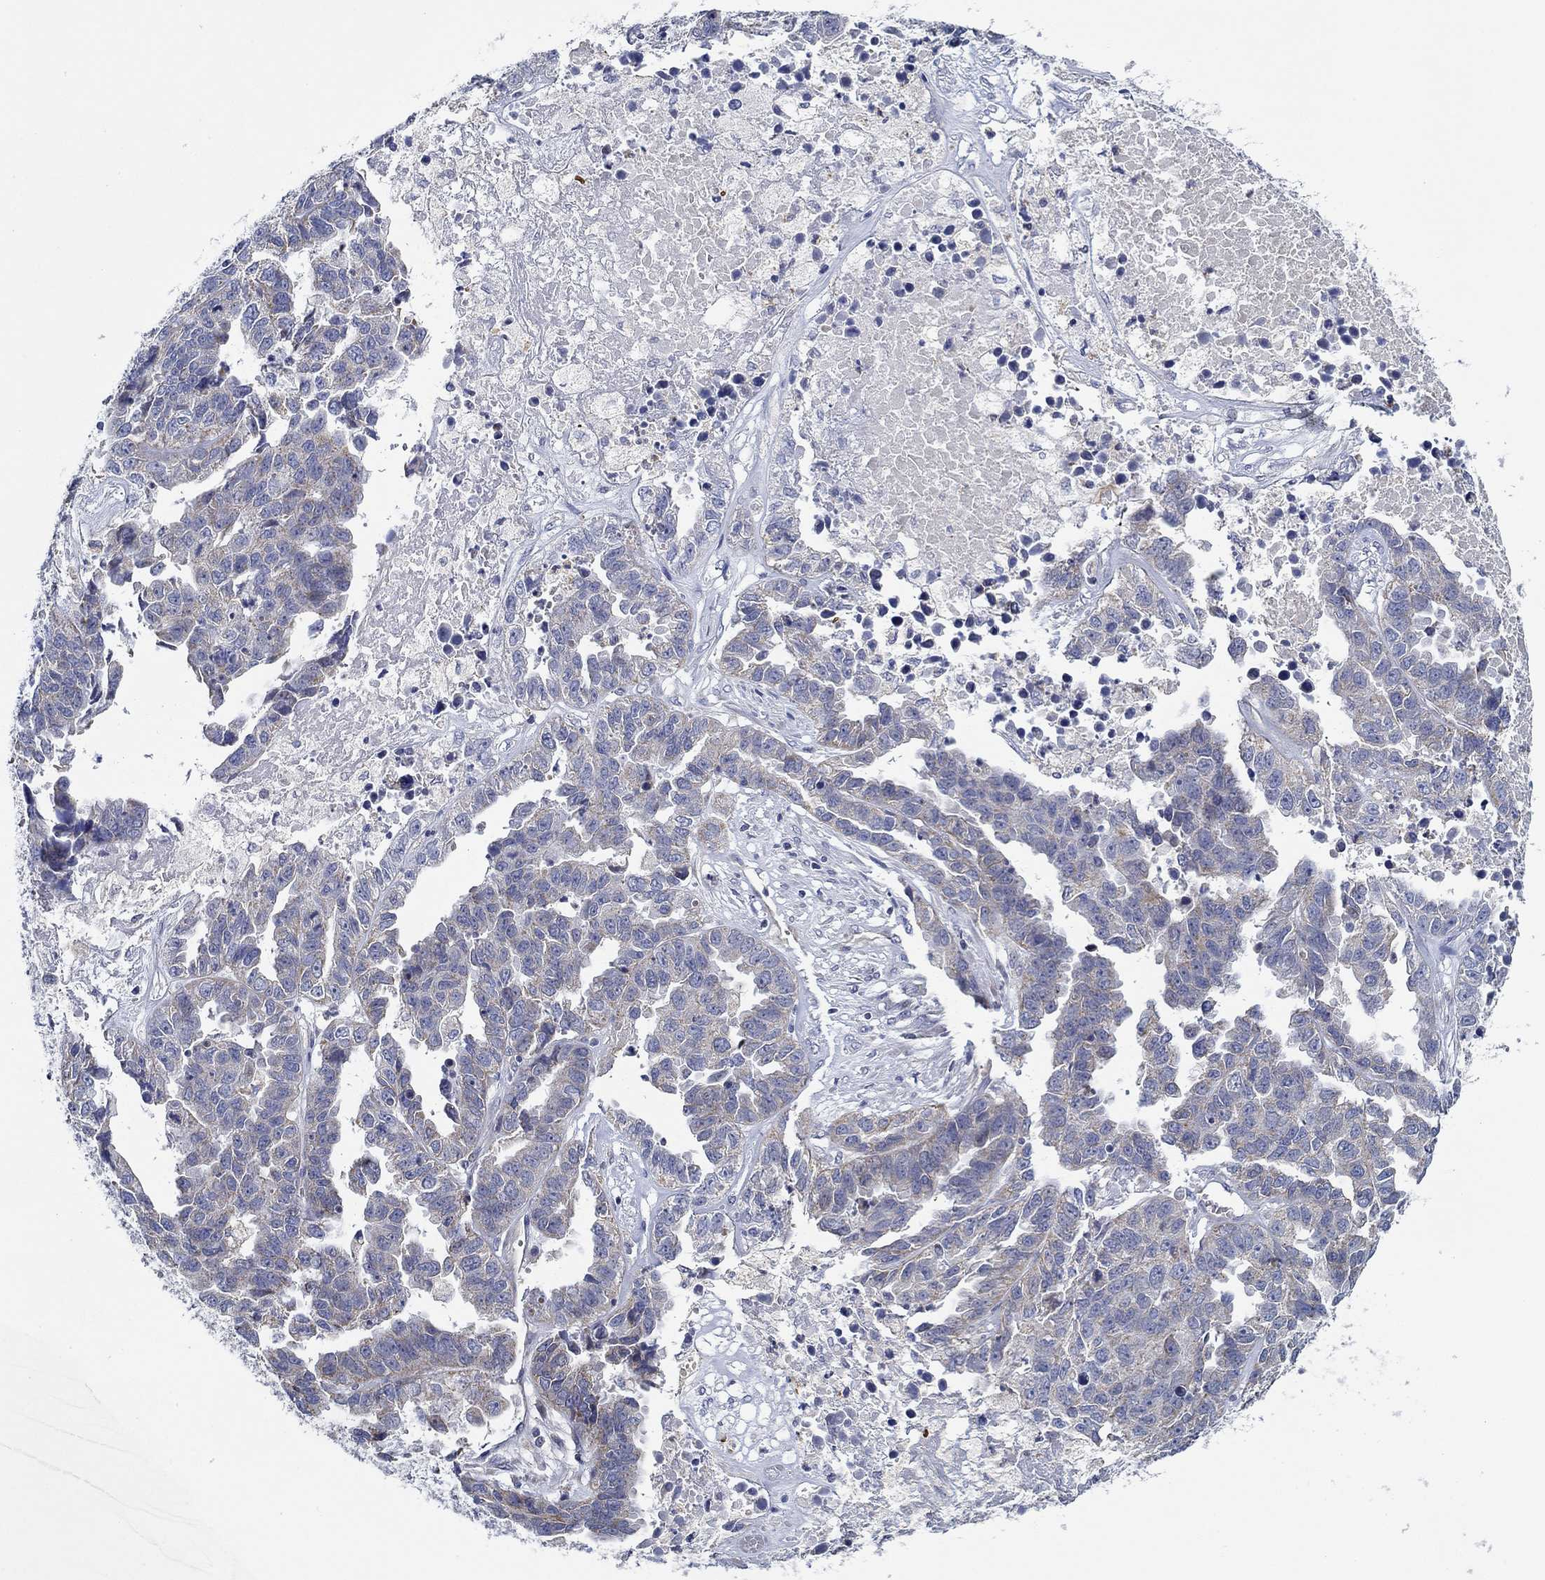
{"staining": {"intensity": "weak", "quantity": "<25%", "location": "cytoplasmic/membranous"}, "tissue": "ovarian cancer", "cell_type": "Tumor cells", "image_type": "cancer", "snomed": [{"axis": "morphology", "description": "Cystadenocarcinoma, serous, NOS"}, {"axis": "topography", "description": "Ovary"}], "caption": "Histopathology image shows no protein expression in tumor cells of ovarian serous cystadenocarcinoma tissue.", "gene": "CFAP61", "patient": {"sex": "female", "age": 87}}